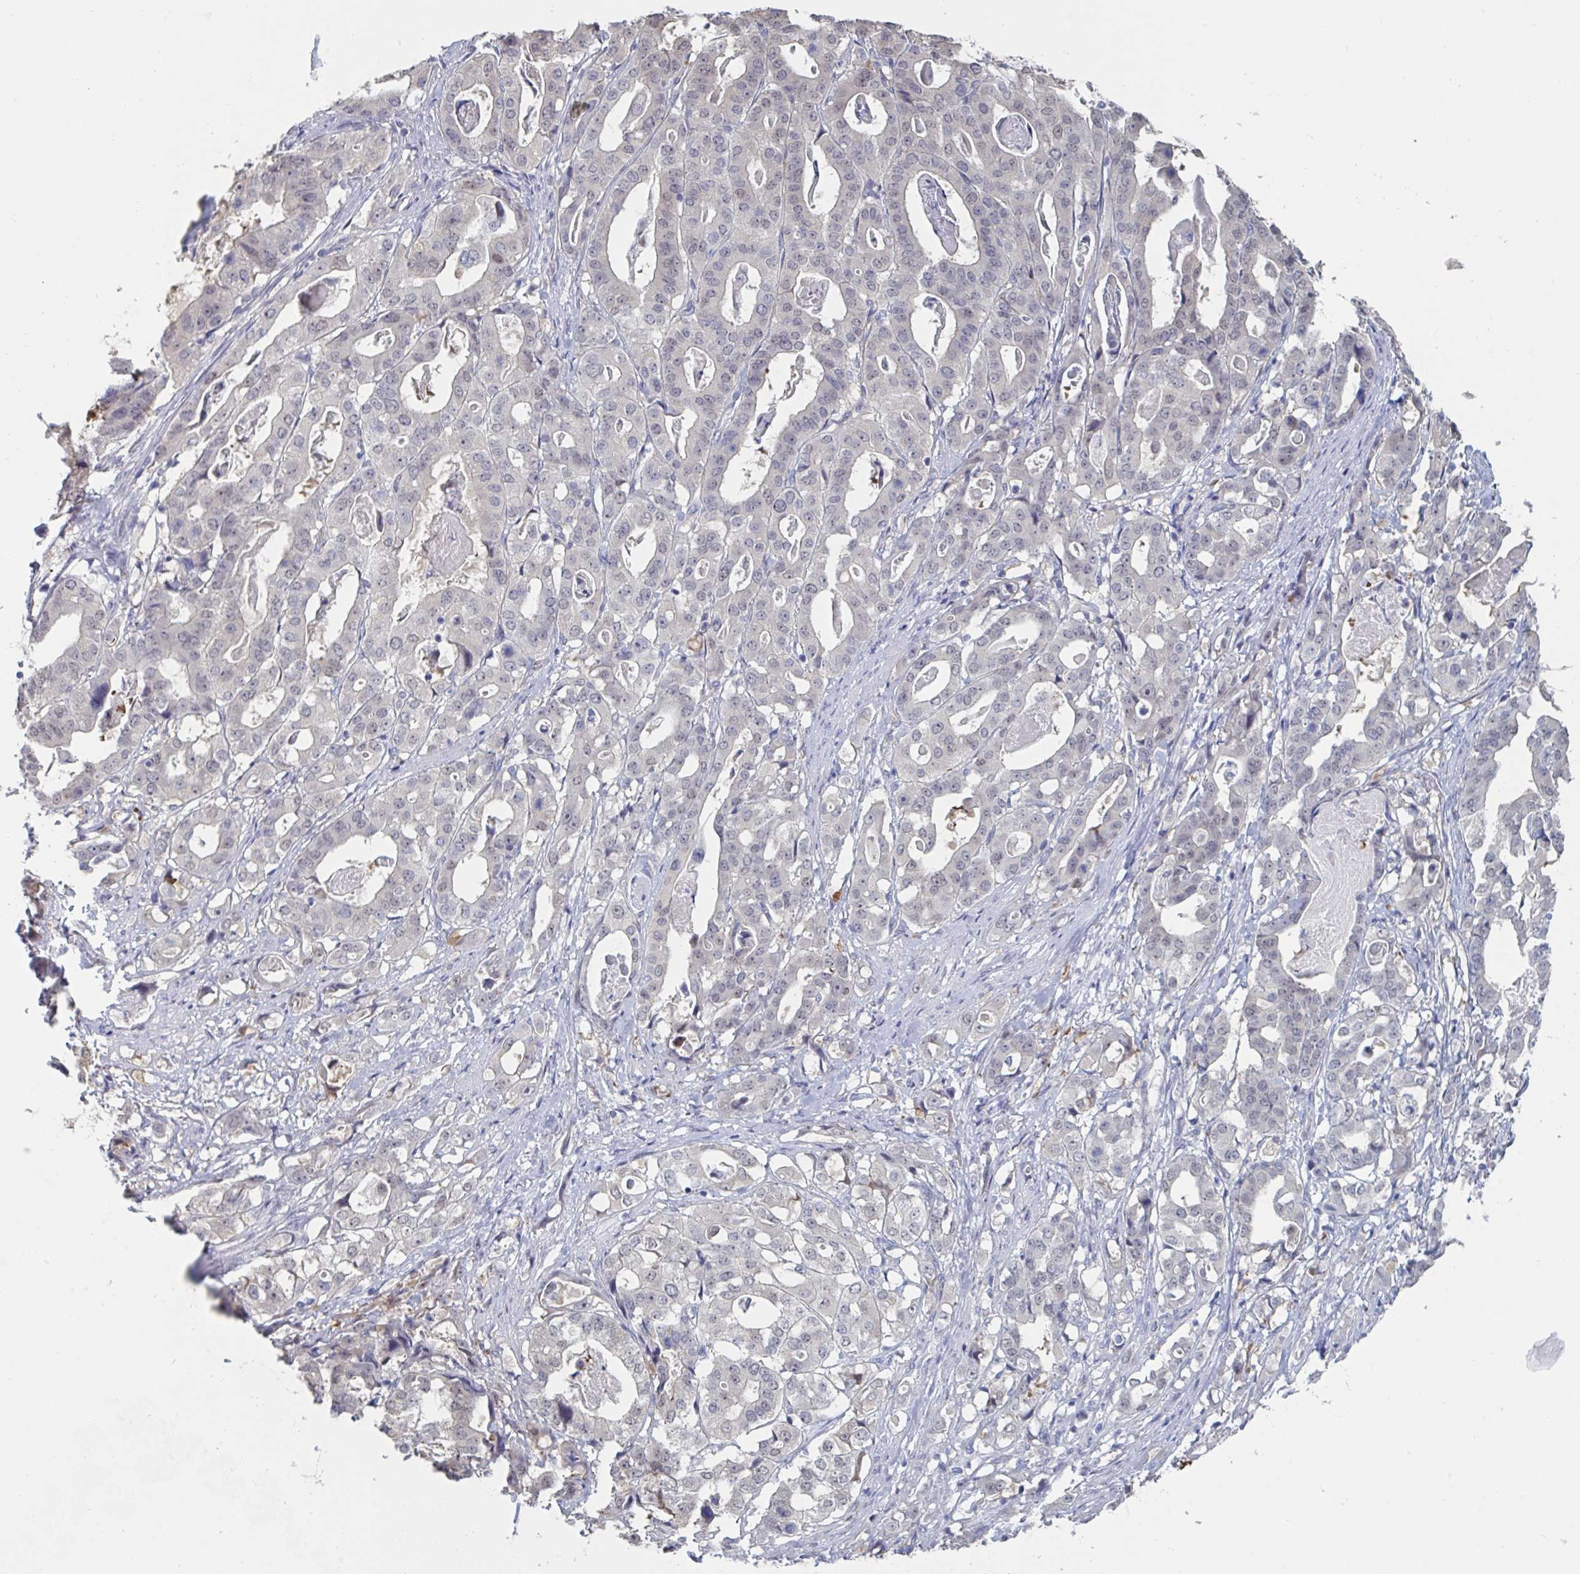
{"staining": {"intensity": "negative", "quantity": "none", "location": "none"}, "tissue": "stomach cancer", "cell_type": "Tumor cells", "image_type": "cancer", "snomed": [{"axis": "morphology", "description": "Adenocarcinoma, NOS"}, {"axis": "topography", "description": "Stomach"}], "caption": "An IHC micrograph of stomach cancer (adenocarcinoma) is shown. There is no staining in tumor cells of stomach cancer (adenocarcinoma).", "gene": "FOXA1", "patient": {"sex": "male", "age": 48}}